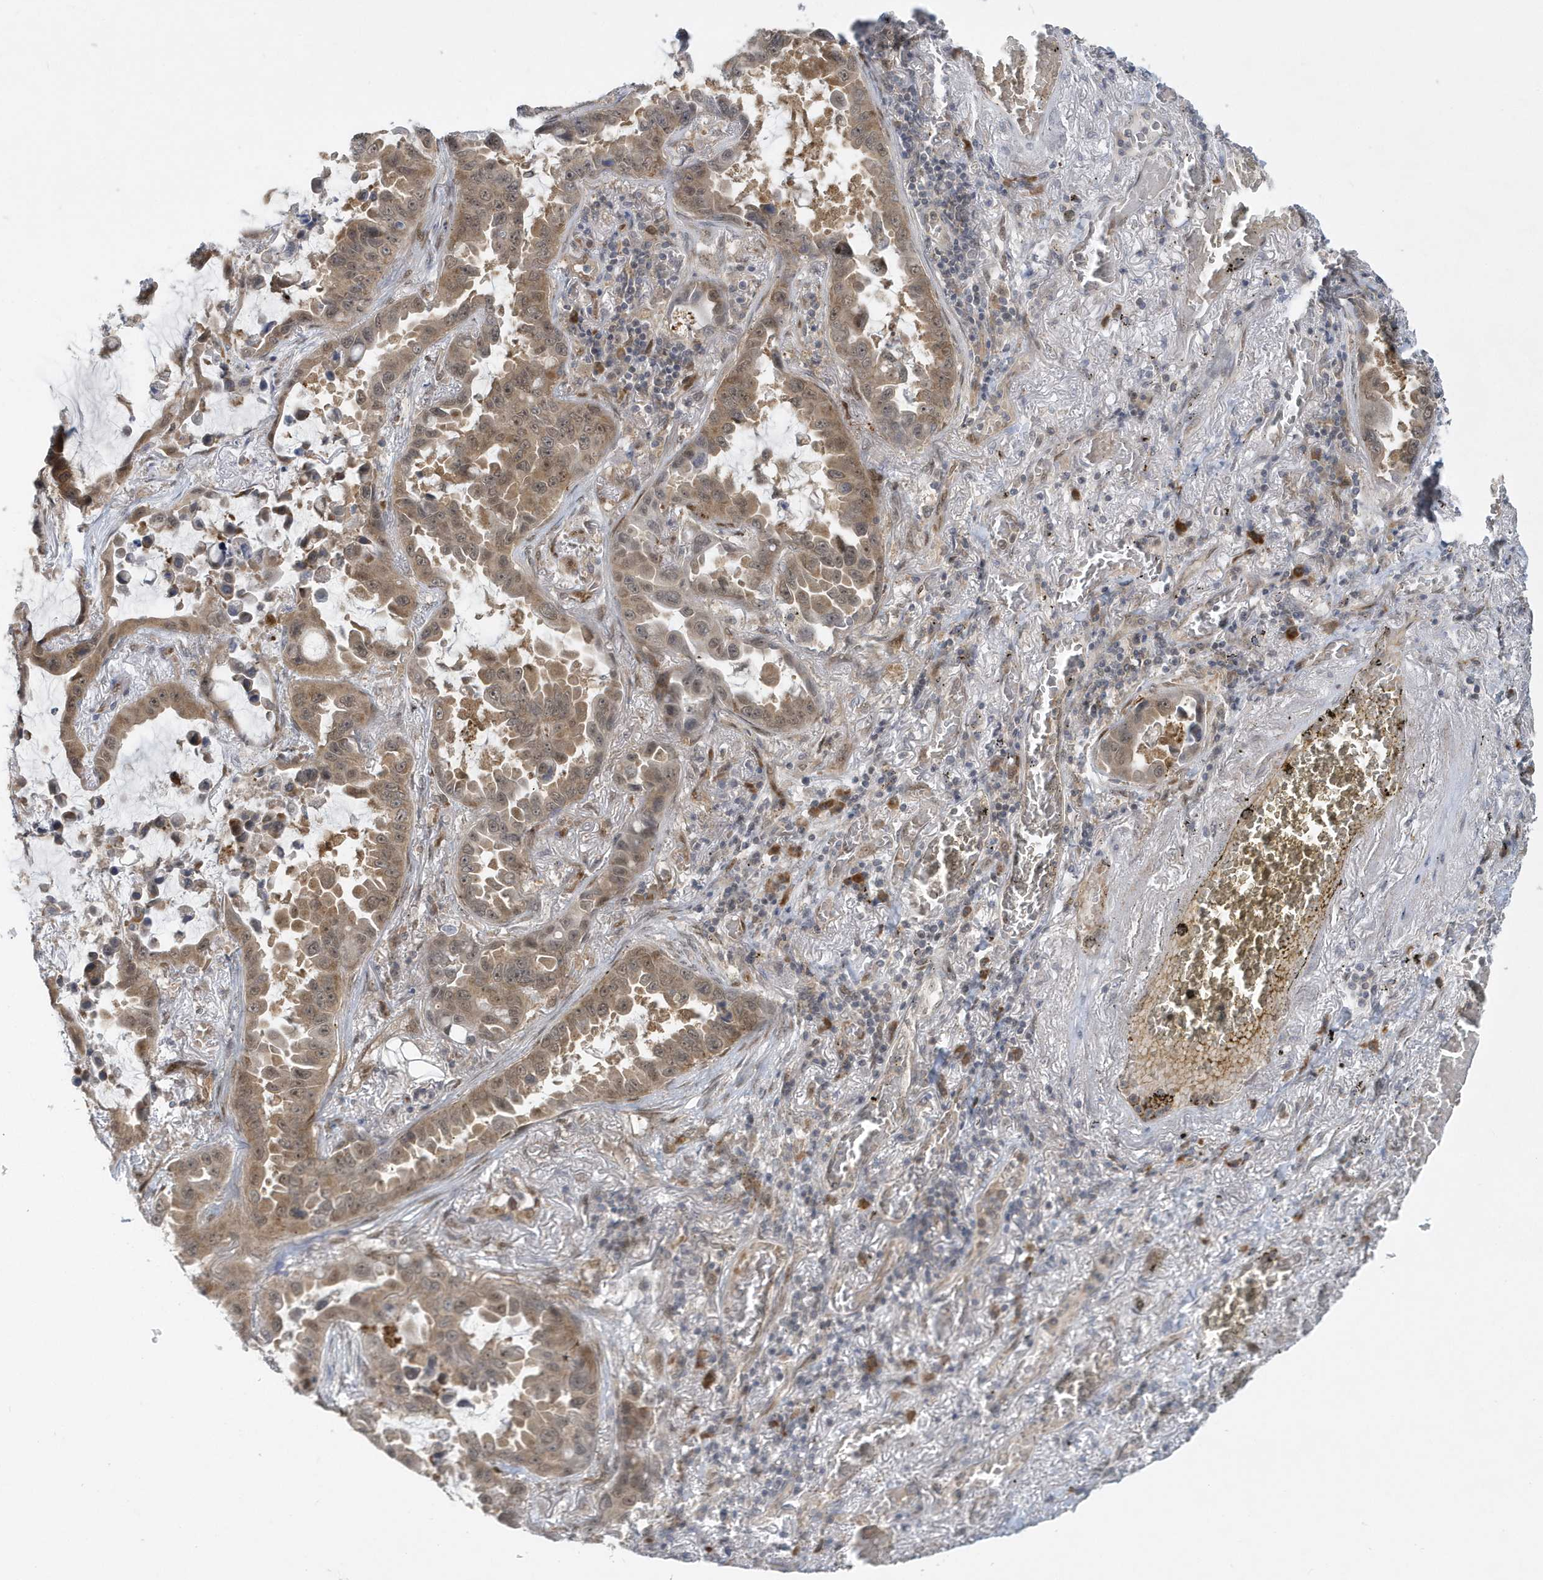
{"staining": {"intensity": "moderate", "quantity": ">75%", "location": "cytoplasmic/membranous"}, "tissue": "lung cancer", "cell_type": "Tumor cells", "image_type": "cancer", "snomed": [{"axis": "morphology", "description": "Adenocarcinoma, NOS"}, {"axis": "topography", "description": "Lung"}], "caption": "About >75% of tumor cells in adenocarcinoma (lung) exhibit moderate cytoplasmic/membranous protein positivity as visualized by brown immunohistochemical staining.", "gene": "ATG4A", "patient": {"sex": "male", "age": 64}}